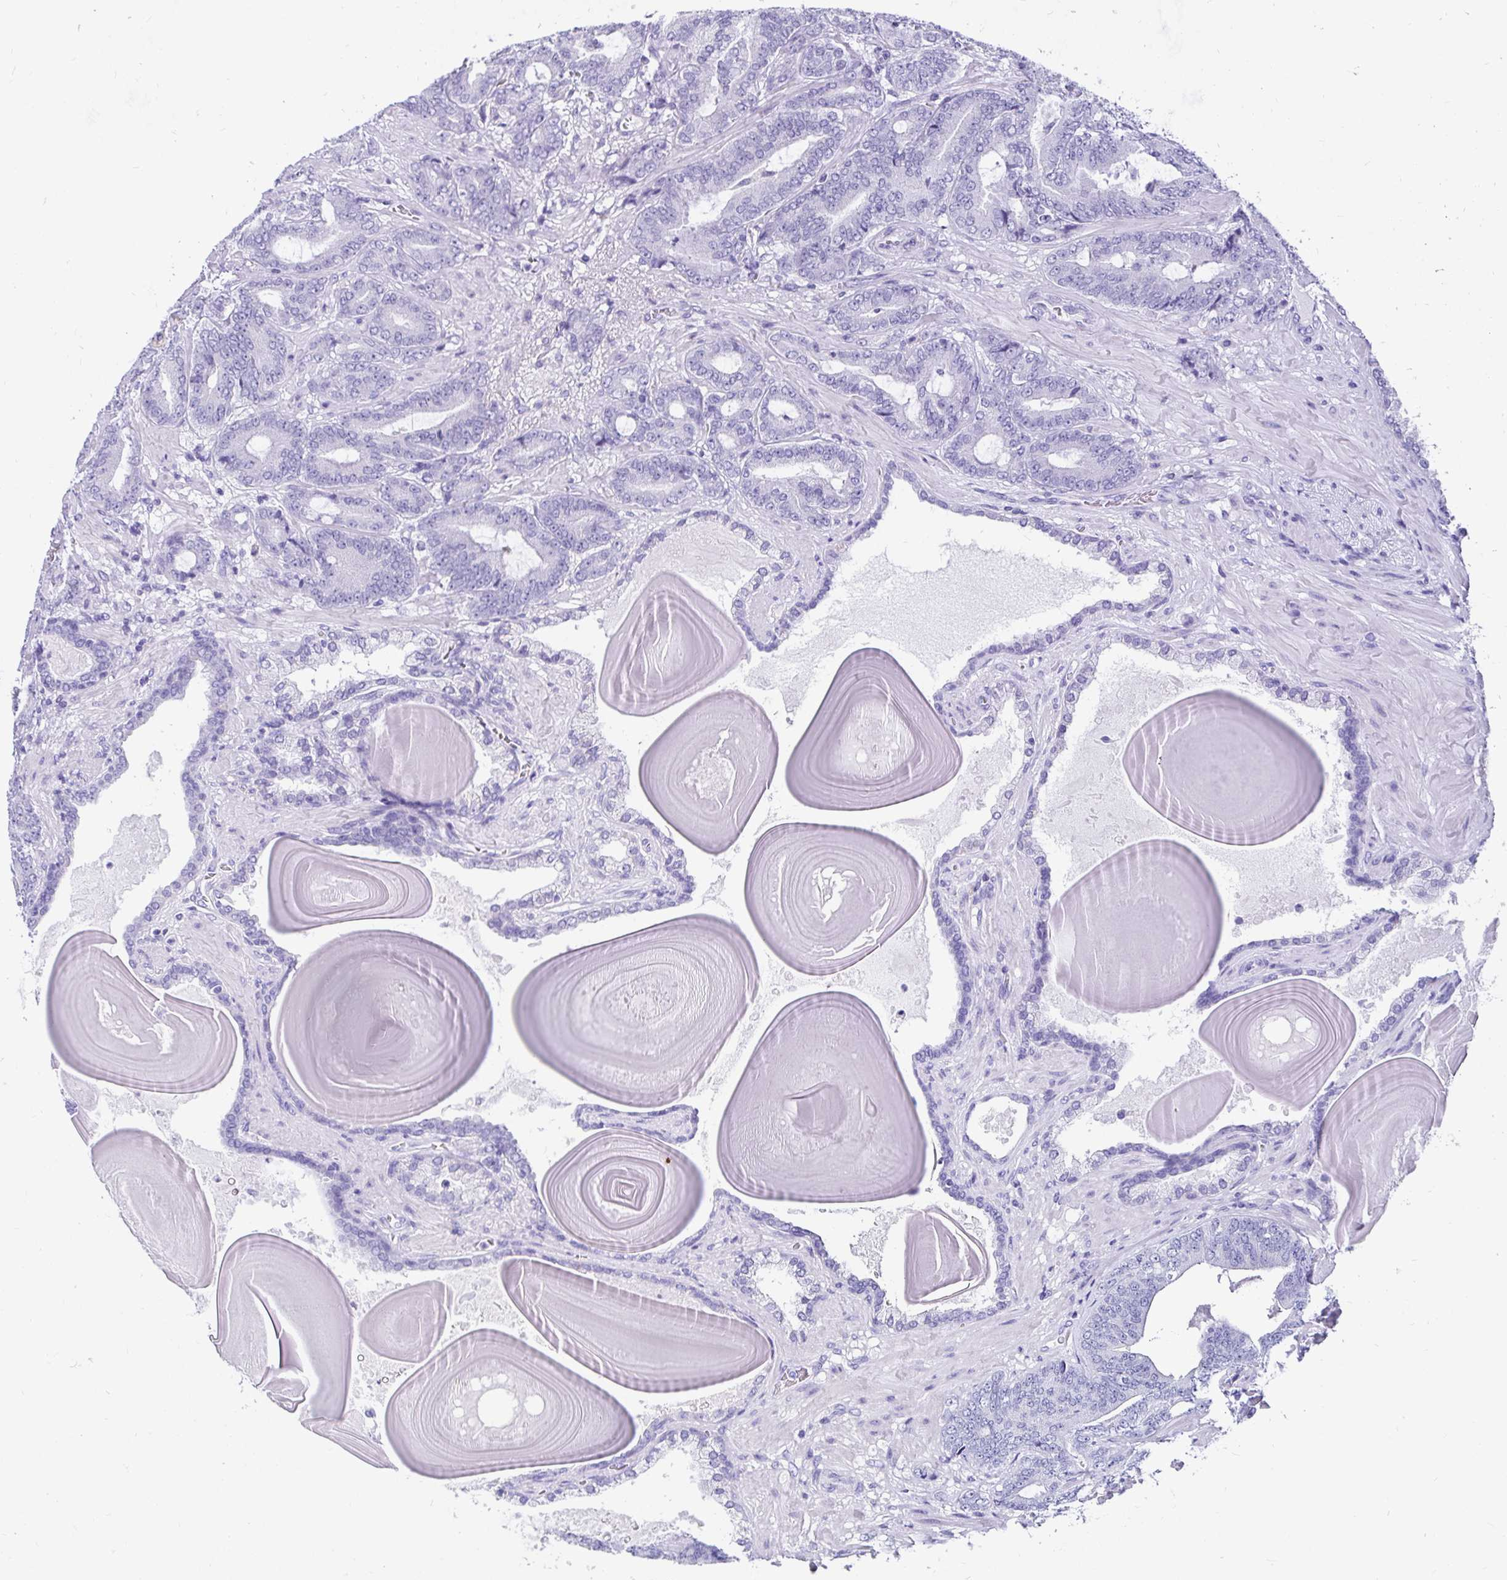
{"staining": {"intensity": "negative", "quantity": "none", "location": "none"}, "tissue": "prostate cancer", "cell_type": "Tumor cells", "image_type": "cancer", "snomed": [{"axis": "morphology", "description": "Adenocarcinoma, High grade"}, {"axis": "topography", "description": "Prostate"}], "caption": "Tumor cells are negative for protein expression in human prostate high-grade adenocarcinoma. The staining was performed using DAB (3,3'-diaminobenzidine) to visualize the protein expression in brown, while the nuclei were stained in blue with hematoxylin (Magnification: 20x).", "gene": "ZPBP2", "patient": {"sex": "male", "age": 62}}